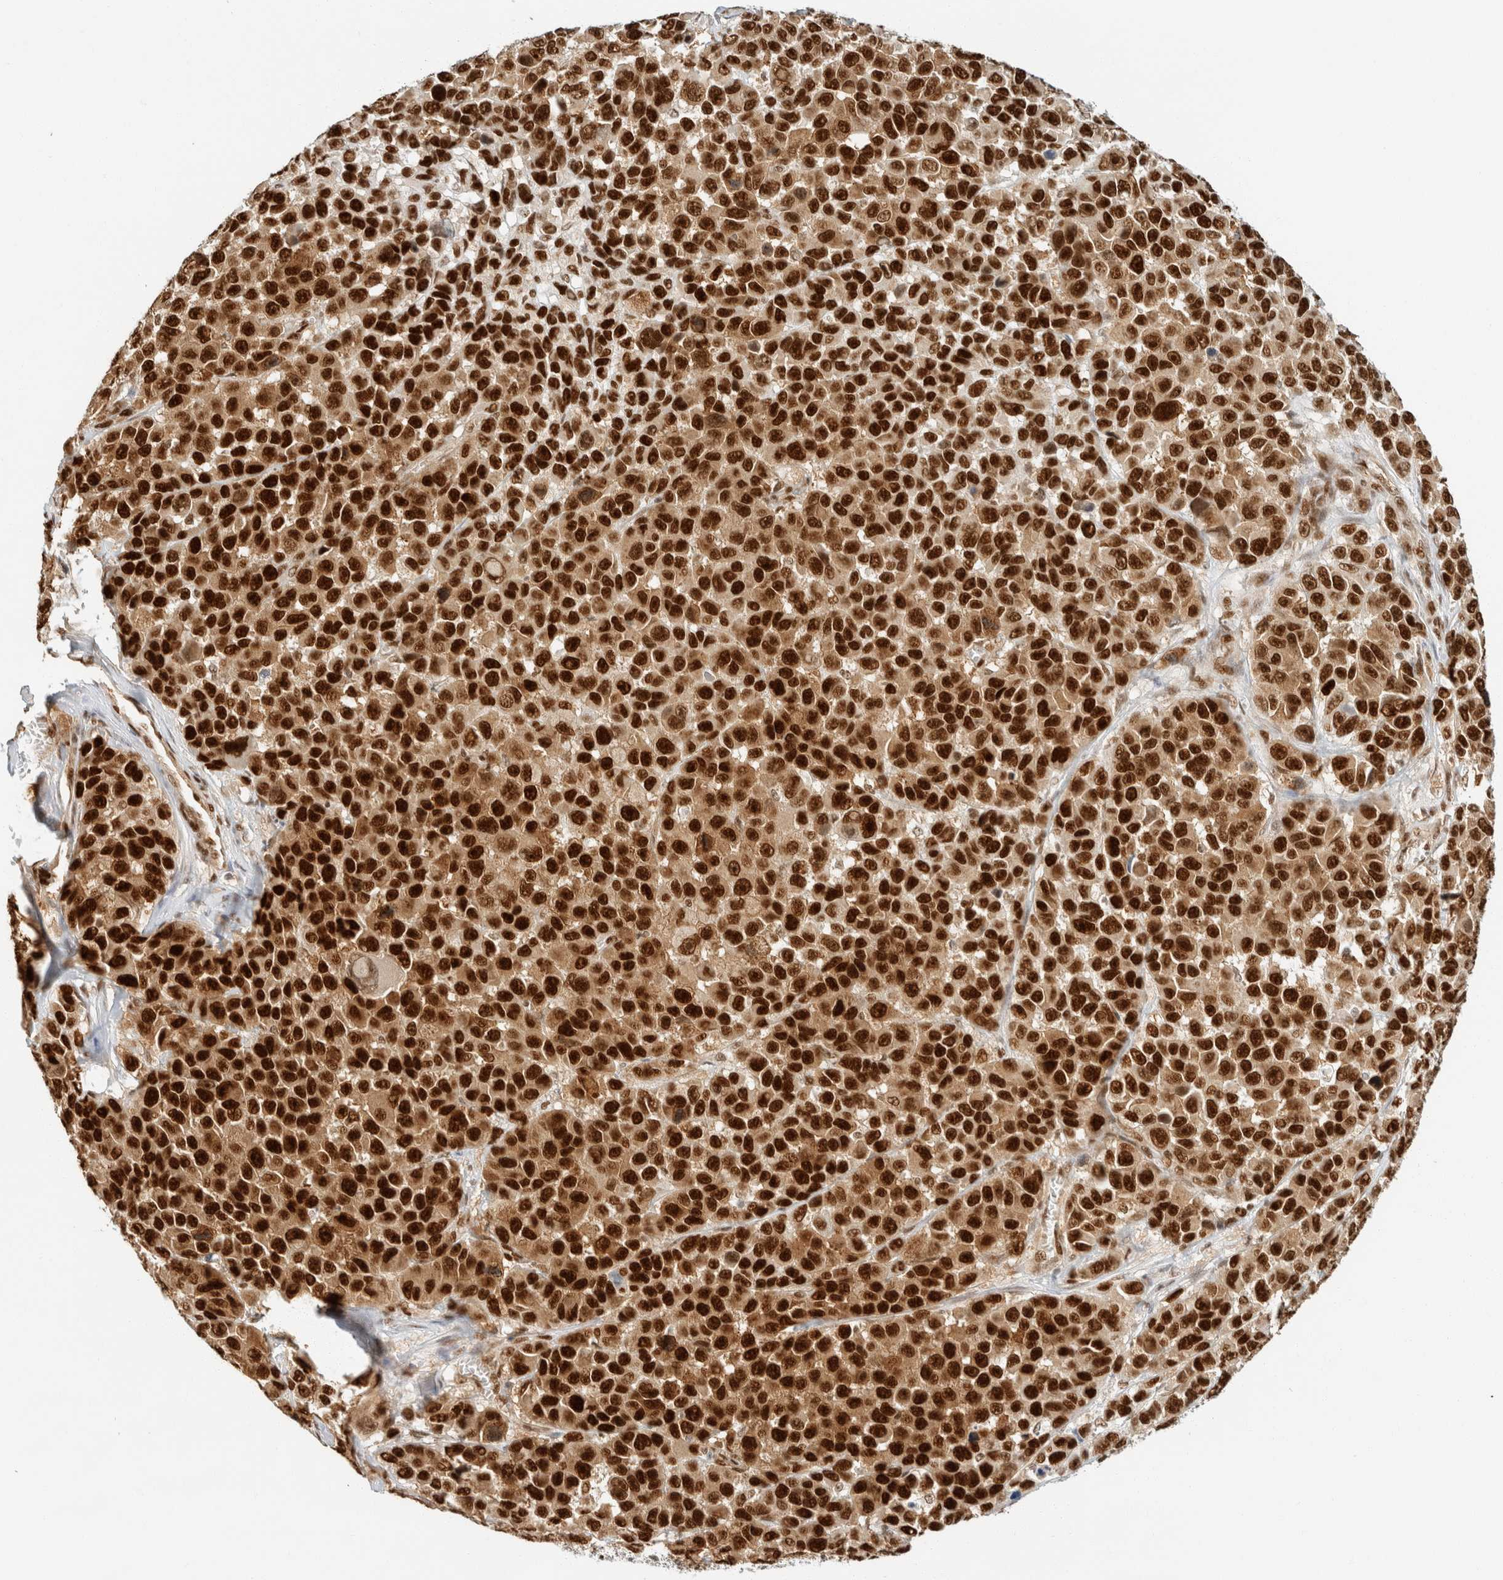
{"staining": {"intensity": "strong", "quantity": ">75%", "location": "nuclear"}, "tissue": "melanoma", "cell_type": "Tumor cells", "image_type": "cancer", "snomed": [{"axis": "morphology", "description": "Malignant melanoma, NOS"}, {"axis": "topography", "description": "Skin"}], "caption": "Immunohistochemical staining of malignant melanoma shows high levels of strong nuclear positivity in about >75% of tumor cells.", "gene": "ZNF768", "patient": {"sex": "male", "age": 53}}